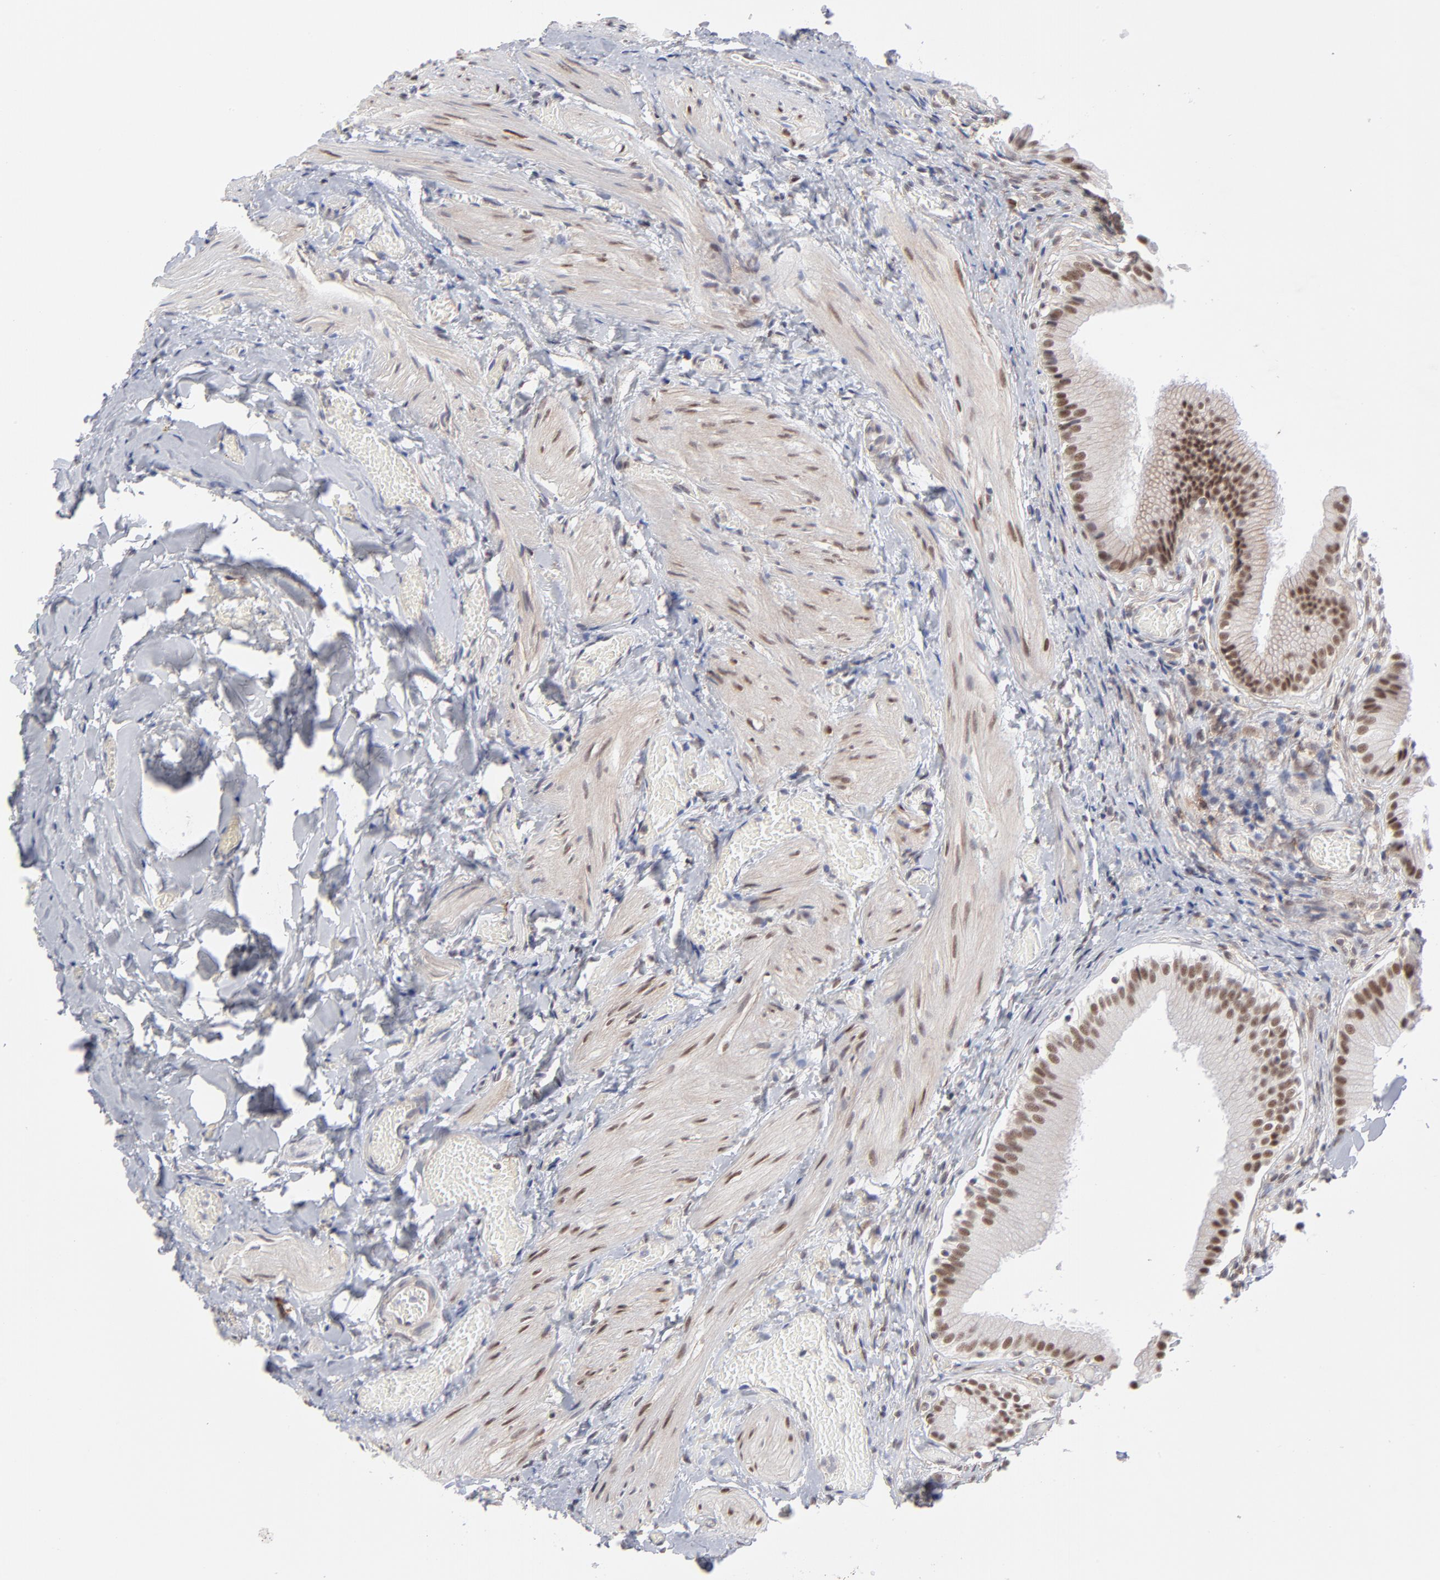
{"staining": {"intensity": "moderate", "quantity": ">75%", "location": "cytoplasmic/membranous,nuclear"}, "tissue": "gallbladder", "cell_type": "Glandular cells", "image_type": "normal", "snomed": [{"axis": "morphology", "description": "Normal tissue, NOS"}, {"axis": "topography", "description": "Gallbladder"}], "caption": "Gallbladder stained with immunohistochemistry exhibits moderate cytoplasmic/membranous,nuclear expression in about >75% of glandular cells.", "gene": "NBN", "patient": {"sex": "male", "age": 65}}